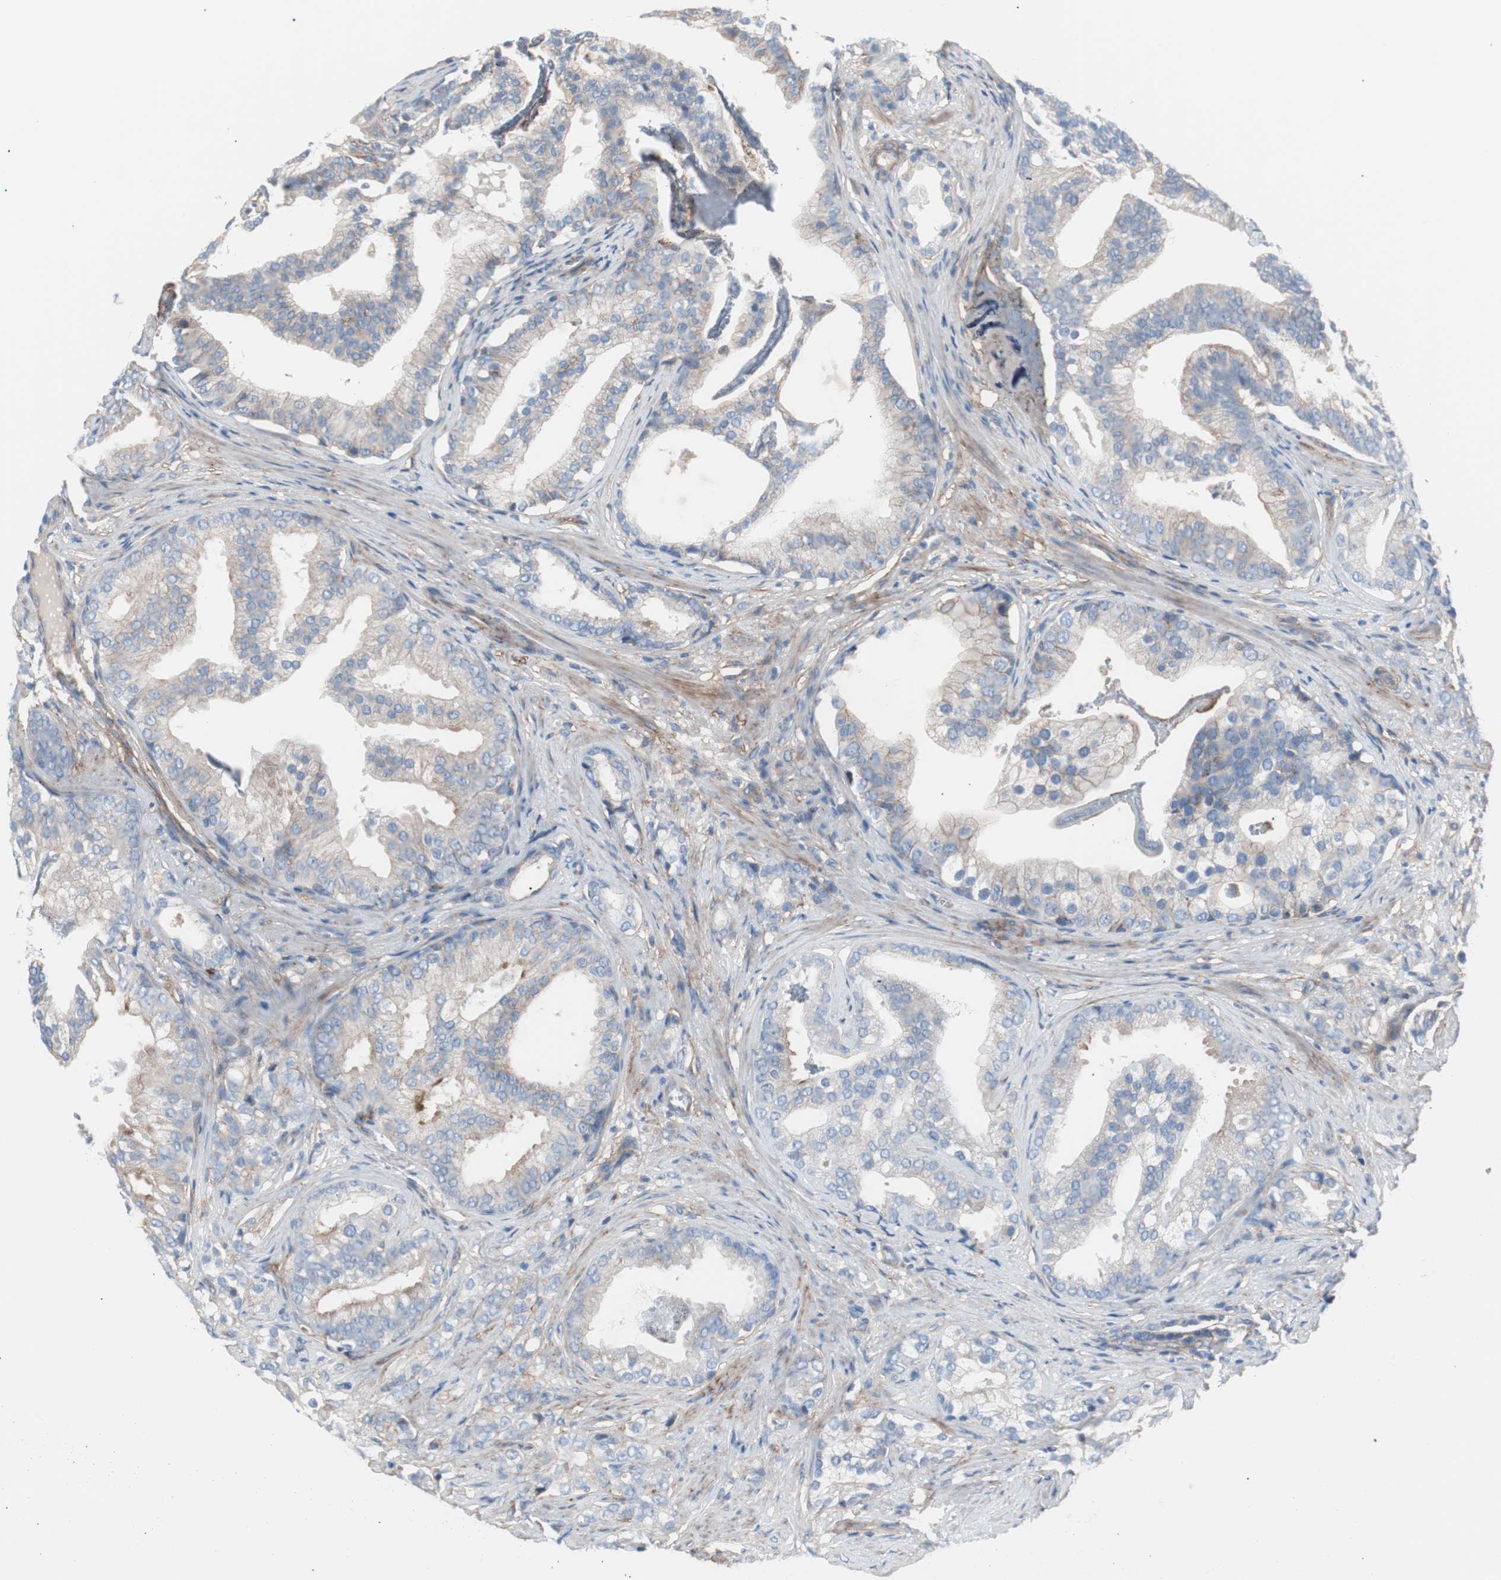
{"staining": {"intensity": "weak", "quantity": "25%-75%", "location": "cytoplasmic/membranous"}, "tissue": "prostate cancer", "cell_type": "Tumor cells", "image_type": "cancer", "snomed": [{"axis": "morphology", "description": "Adenocarcinoma, Low grade"}, {"axis": "topography", "description": "Prostate"}], "caption": "A histopathology image showing weak cytoplasmic/membranous staining in about 25%-75% of tumor cells in prostate adenocarcinoma (low-grade), as visualized by brown immunohistochemical staining.", "gene": "CD81", "patient": {"sex": "male", "age": 58}}